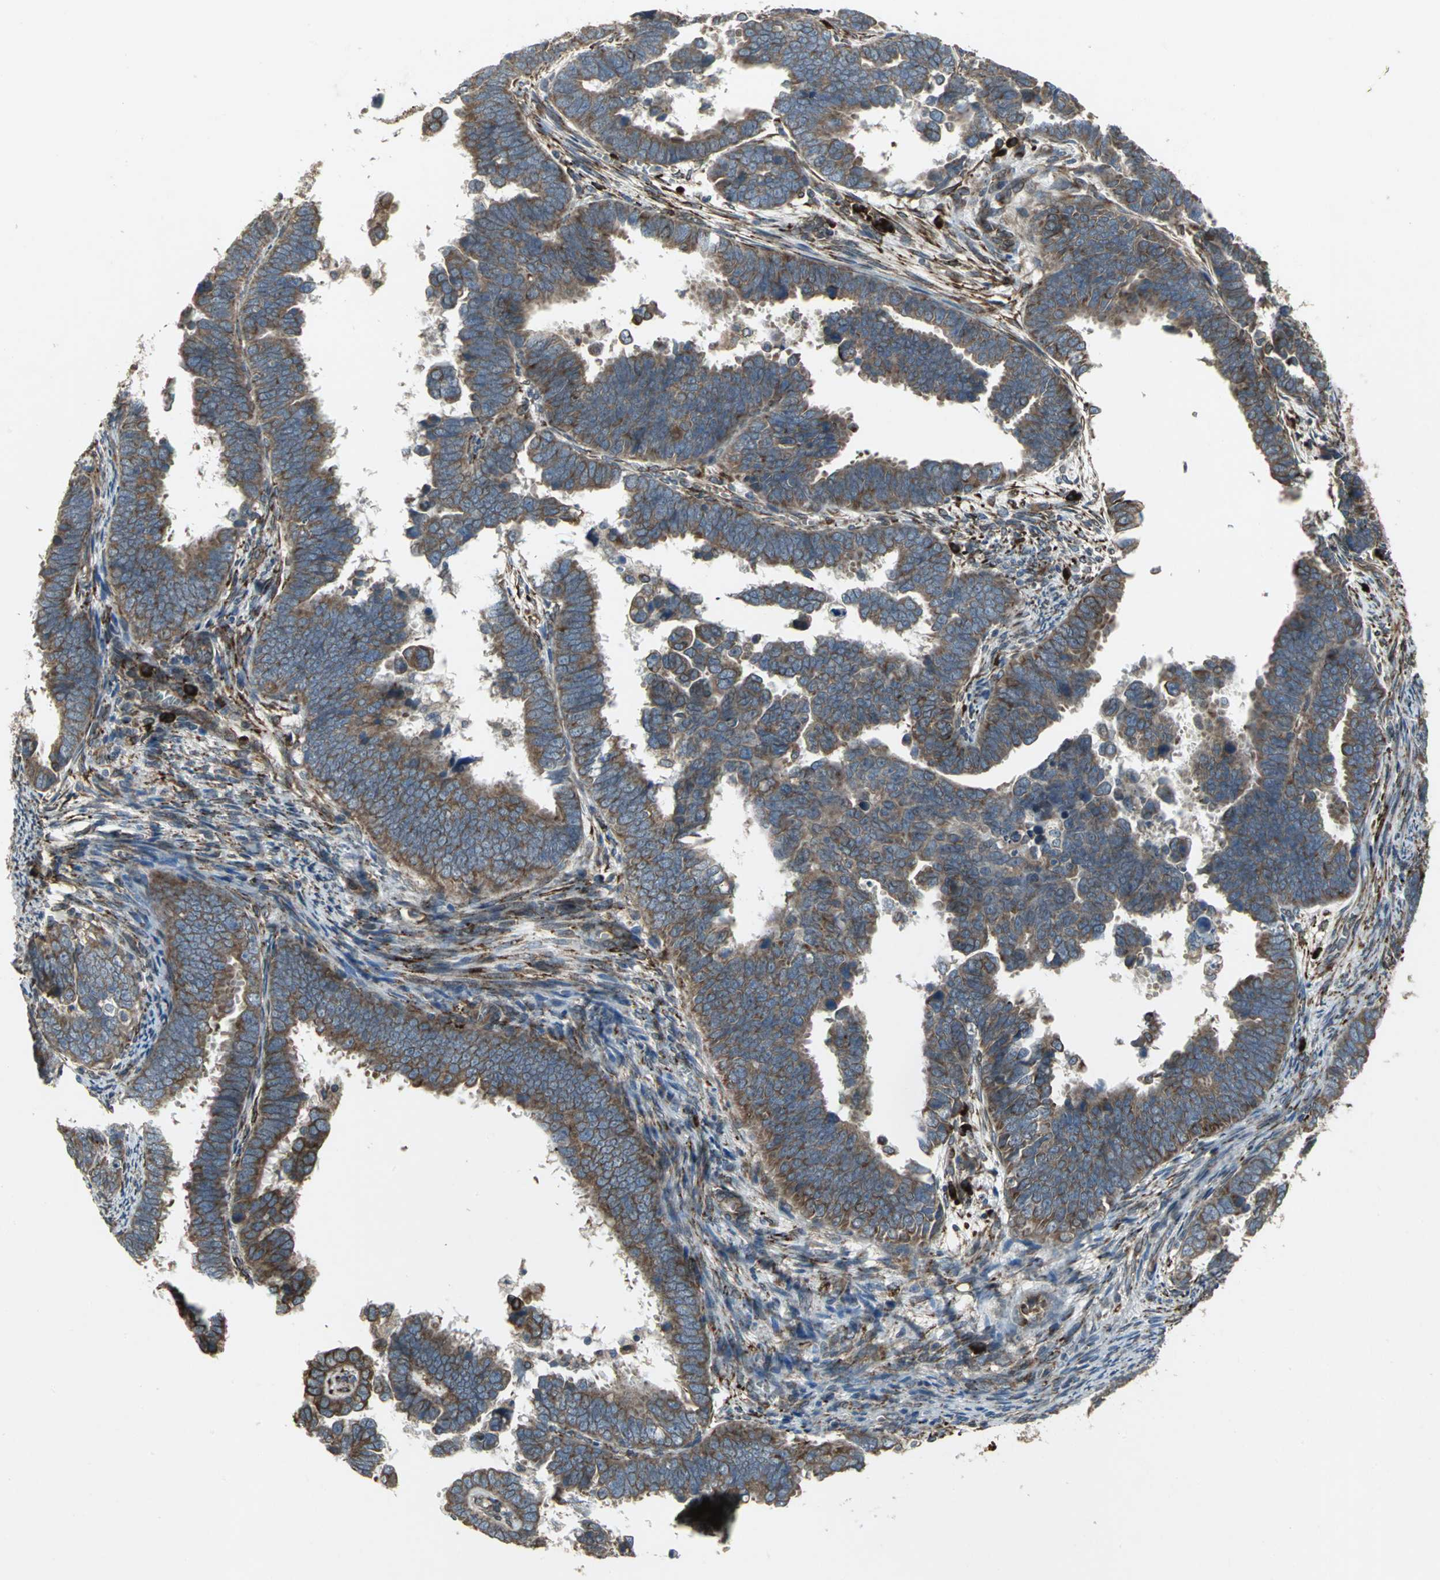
{"staining": {"intensity": "weak", "quantity": "25%-75%", "location": "cytoplasmic/membranous,nuclear"}, "tissue": "endometrial cancer", "cell_type": "Tumor cells", "image_type": "cancer", "snomed": [{"axis": "morphology", "description": "Adenocarcinoma, NOS"}, {"axis": "topography", "description": "Endometrium"}], "caption": "Immunohistochemical staining of human endometrial adenocarcinoma demonstrates weak cytoplasmic/membranous and nuclear protein staining in approximately 25%-75% of tumor cells.", "gene": "SYVN1", "patient": {"sex": "female", "age": 75}}